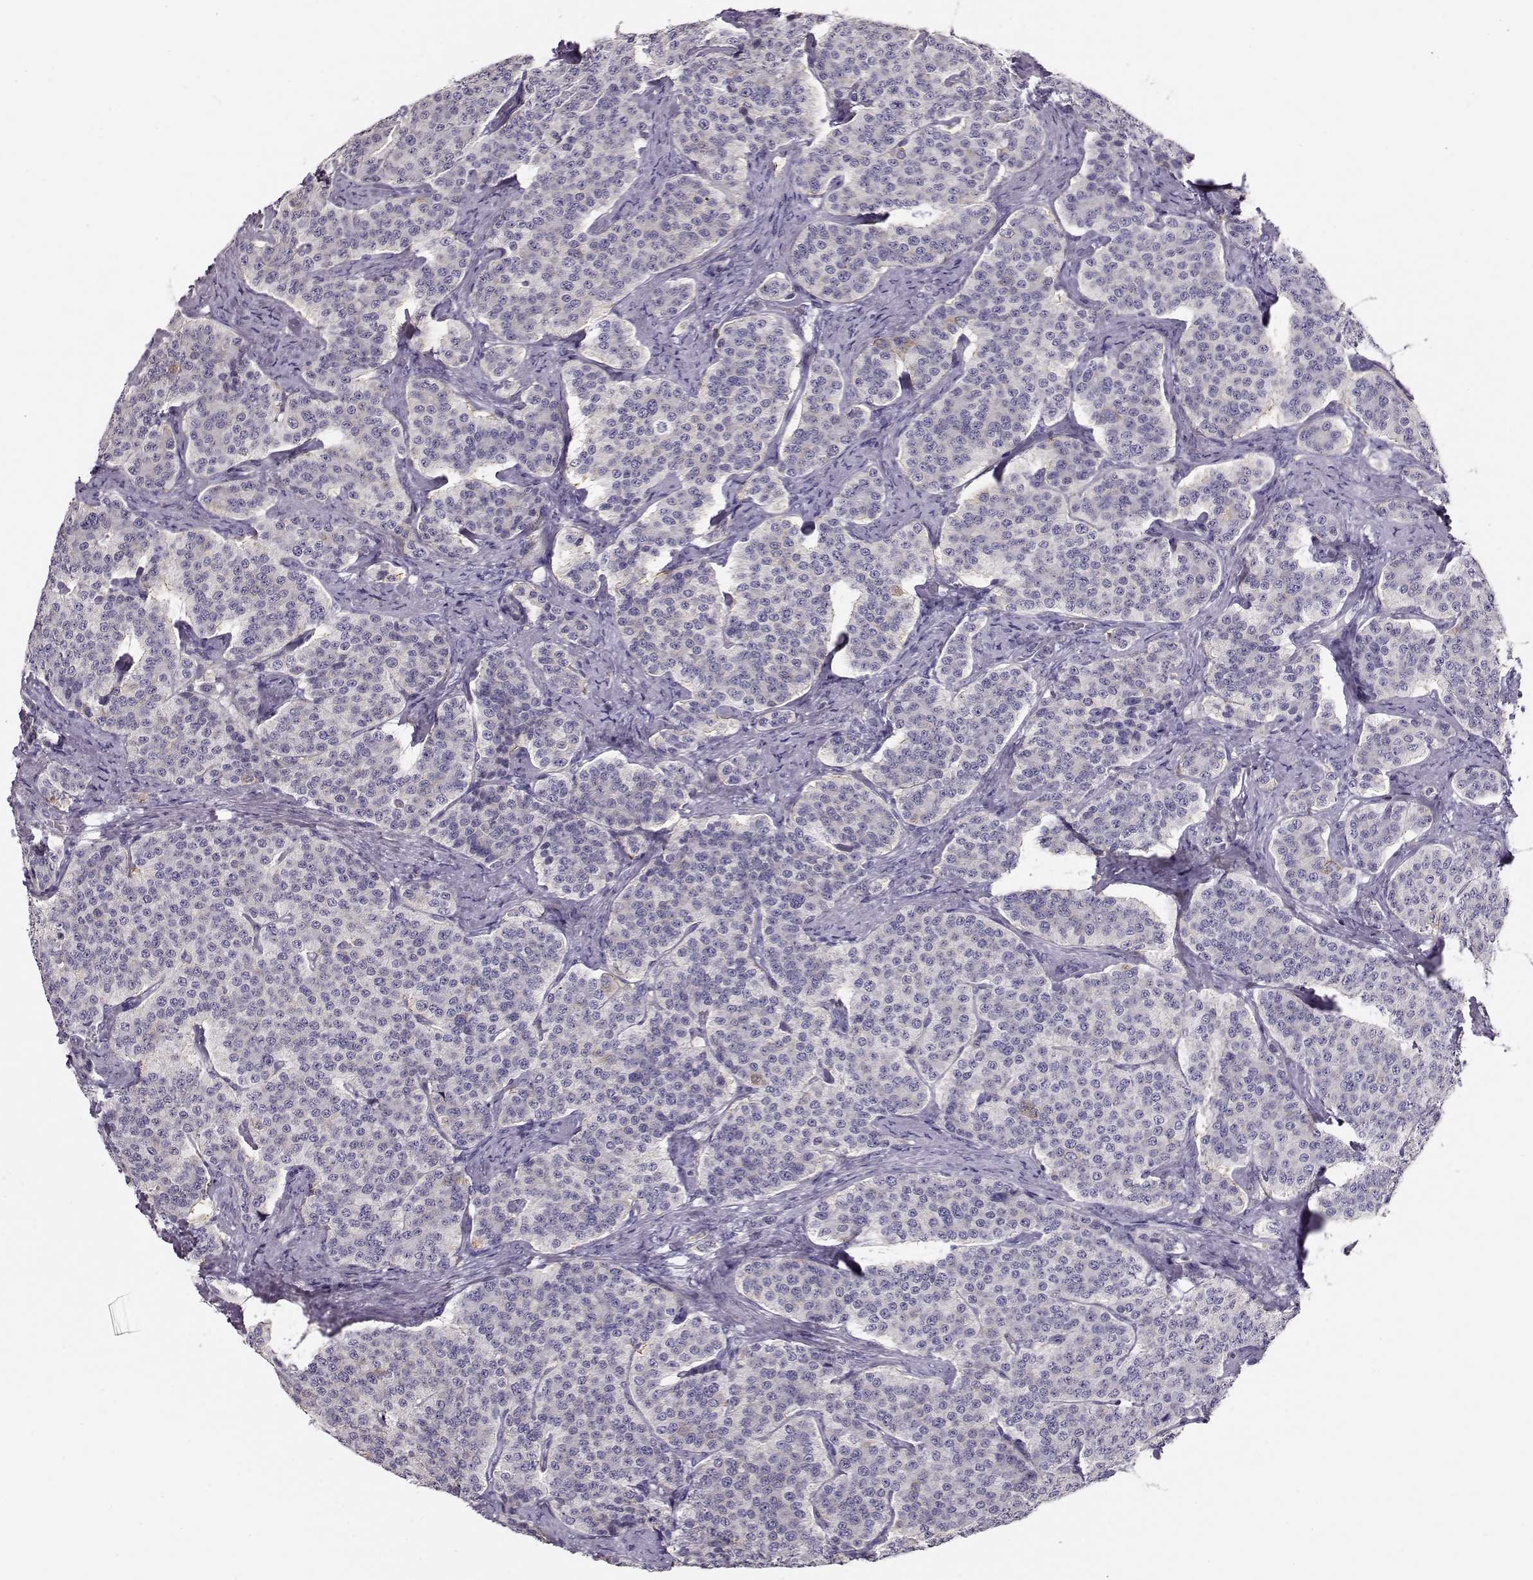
{"staining": {"intensity": "negative", "quantity": "none", "location": "none"}, "tissue": "carcinoid", "cell_type": "Tumor cells", "image_type": "cancer", "snomed": [{"axis": "morphology", "description": "Carcinoid, malignant, NOS"}, {"axis": "topography", "description": "Small intestine"}], "caption": "High power microscopy image of an immunohistochemistry image of carcinoid, revealing no significant positivity in tumor cells. (Brightfield microscopy of DAB (3,3'-diaminobenzidine) IHC at high magnification).", "gene": "RBM44", "patient": {"sex": "female", "age": 58}}